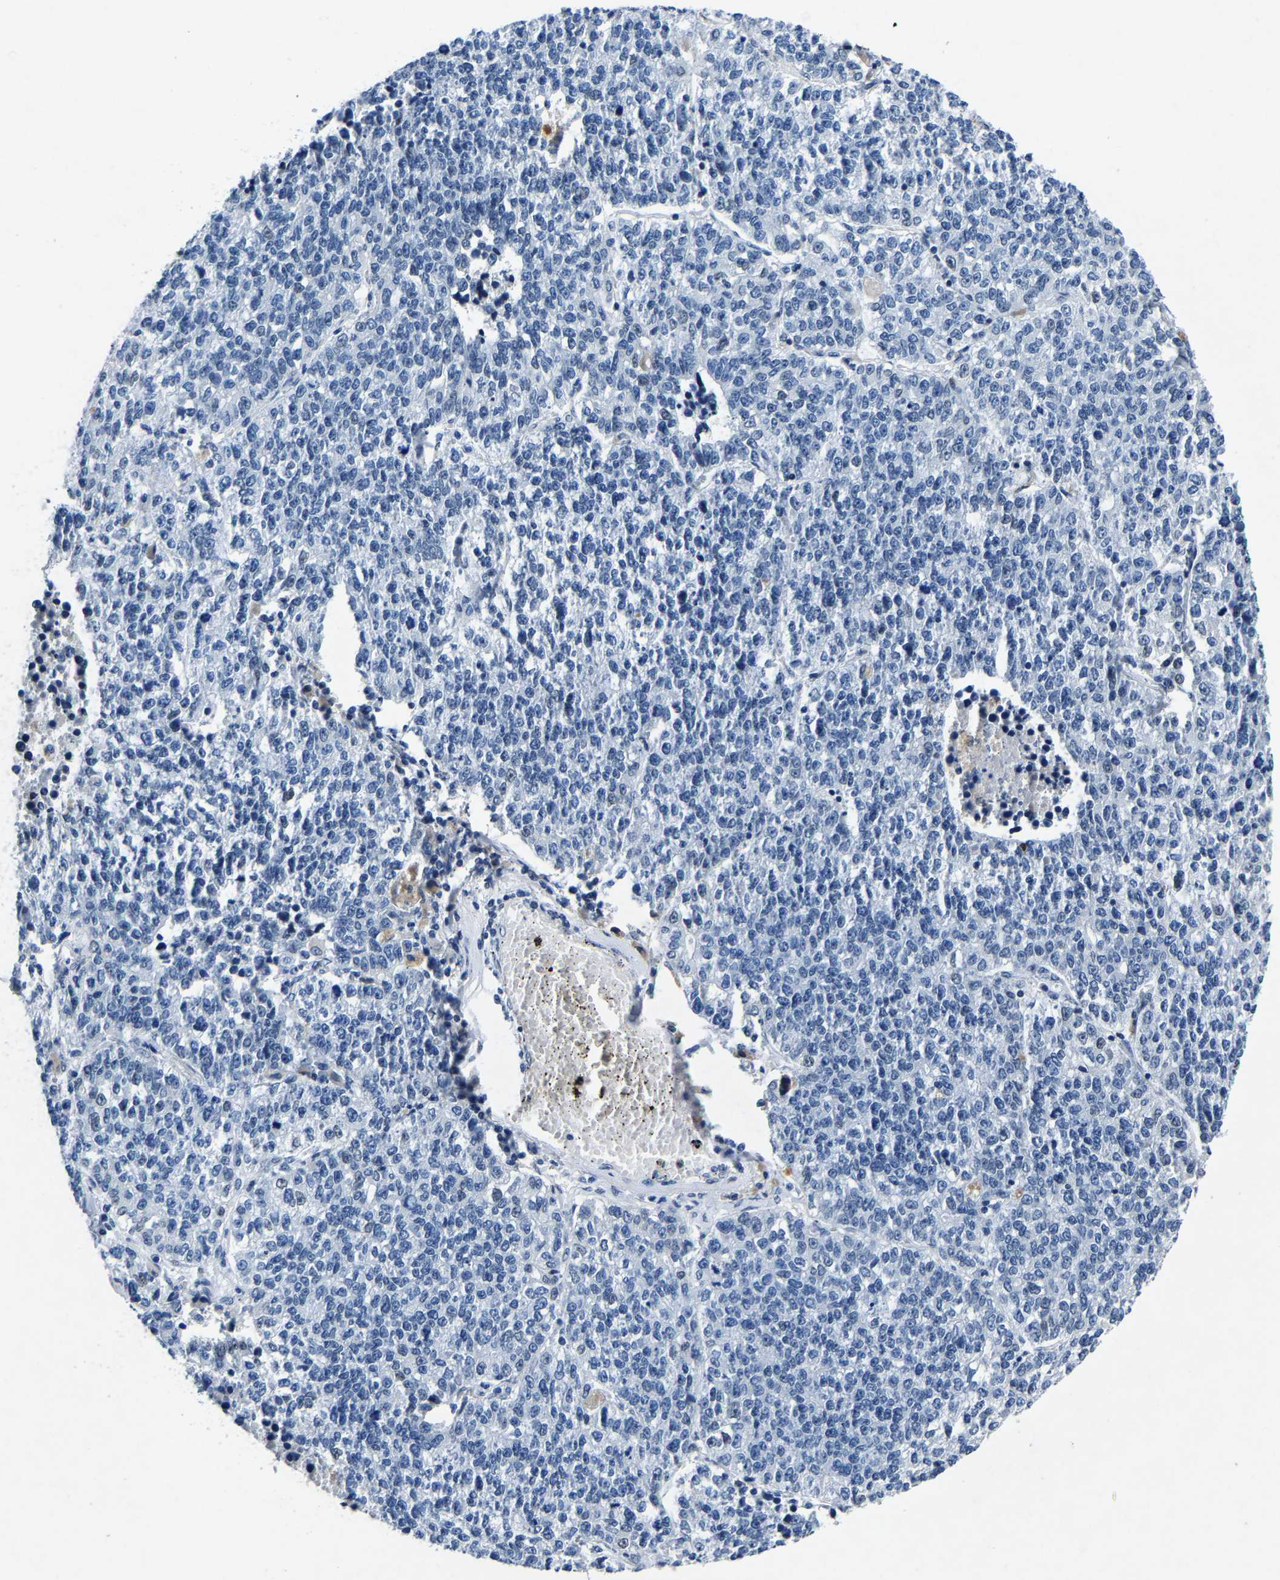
{"staining": {"intensity": "negative", "quantity": "none", "location": "none"}, "tissue": "lung cancer", "cell_type": "Tumor cells", "image_type": "cancer", "snomed": [{"axis": "morphology", "description": "Adenocarcinoma, NOS"}, {"axis": "topography", "description": "Lung"}], "caption": "Tumor cells are negative for protein expression in human adenocarcinoma (lung). The staining is performed using DAB brown chromogen with nuclei counter-stained in using hematoxylin.", "gene": "UBN2", "patient": {"sex": "male", "age": 49}}